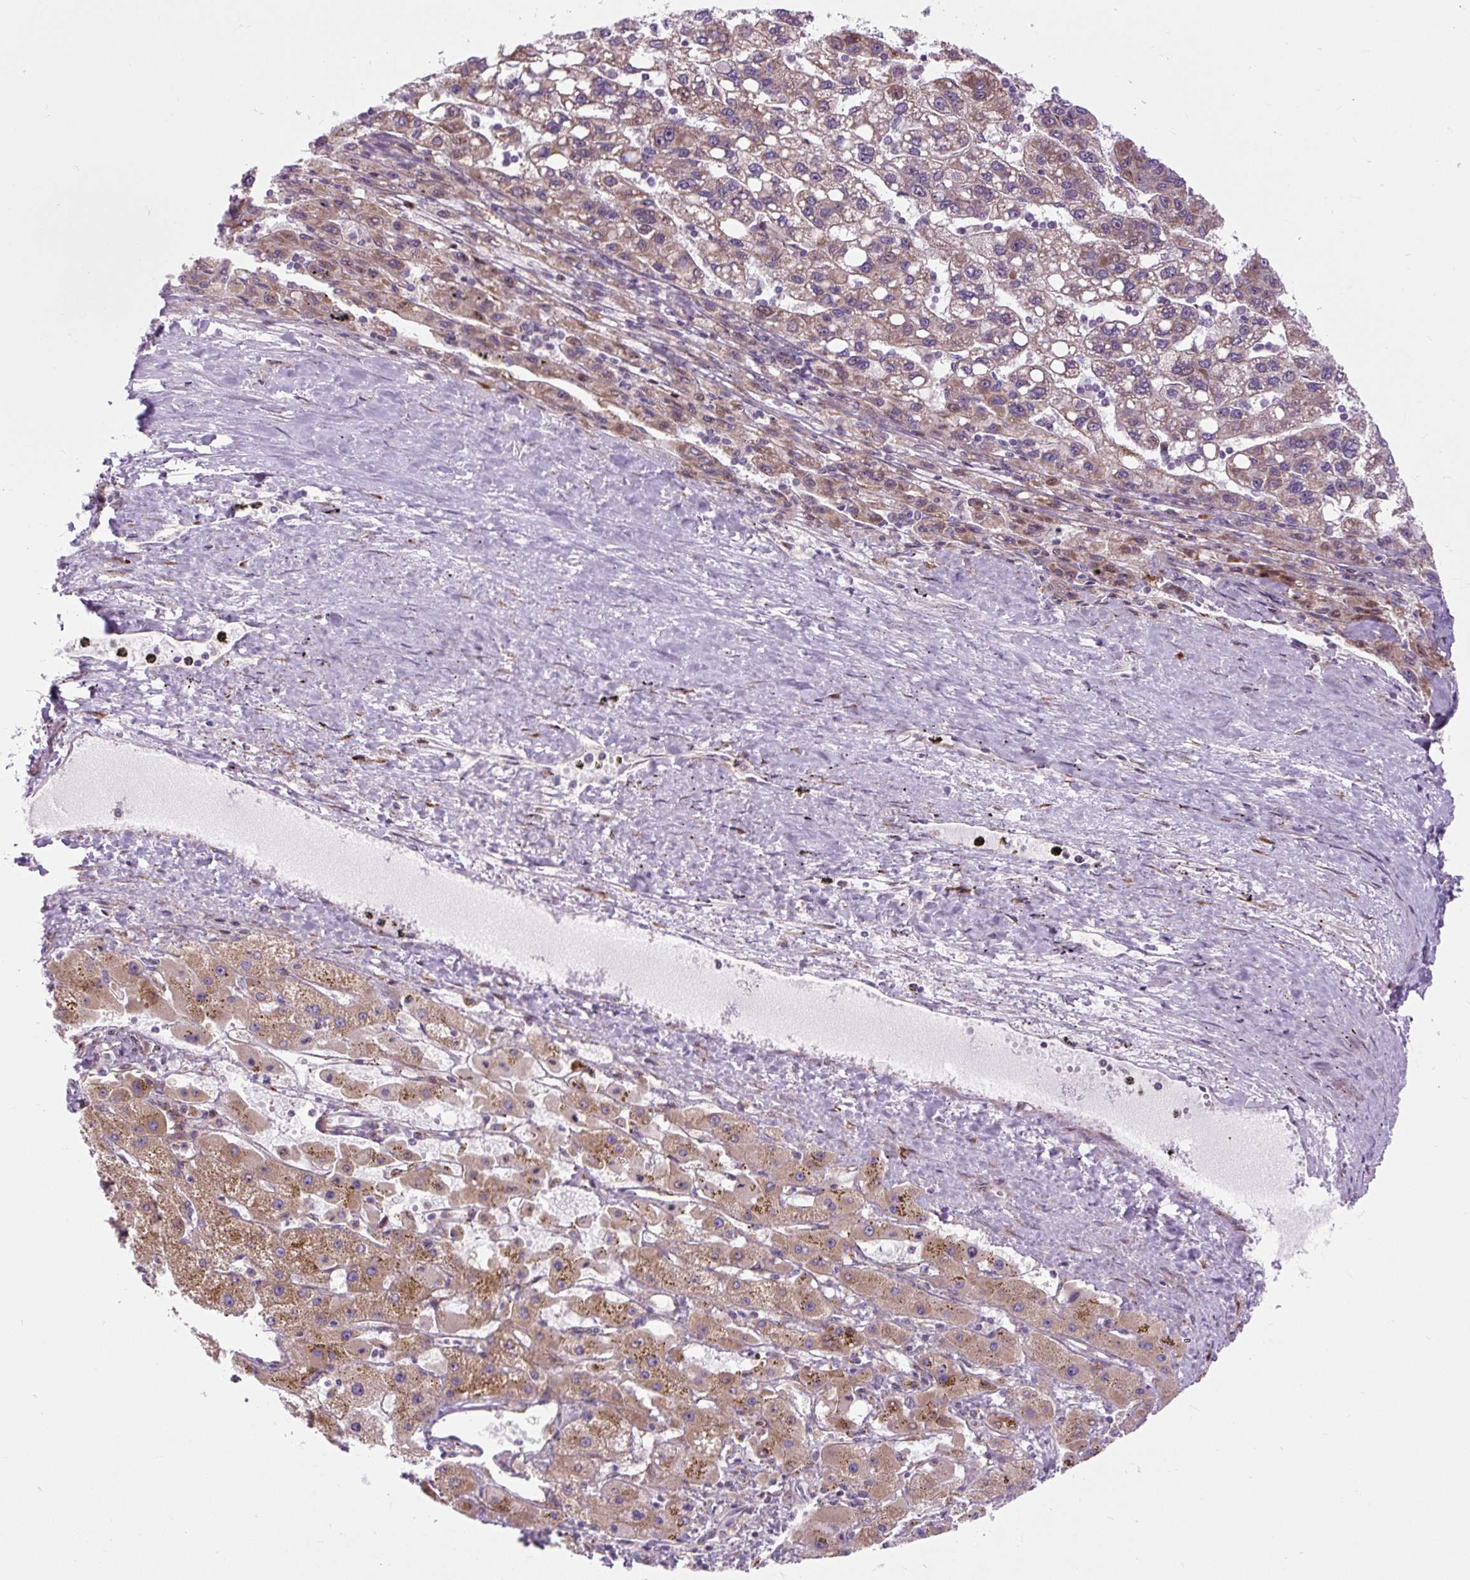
{"staining": {"intensity": "weak", "quantity": ">75%", "location": "cytoplasmic/membranous"}, "tissue": "liver cancer", "cell_type": "Tumor cells", "image_type": "cancer", "snomed": [{"axis": "morphology", "description": "Carcinoma, Hepatocellular, NOS"}, {"axis": "topography", "description": "Liver"}], "caption": "Tumor cells display weak cytoplasmic/membranous staining in about >75% of cells in liver cancer (hepatocellular carcinoma). The staining was performed using DAB (3,3'-diaminobenzidine) to visualize the protein expression in brown, while the nuclei were stained in blue with hematoxylin (Magnification: 20x).", "gene": "CISD3", "patient": {"sex": "female", "age": 82}}